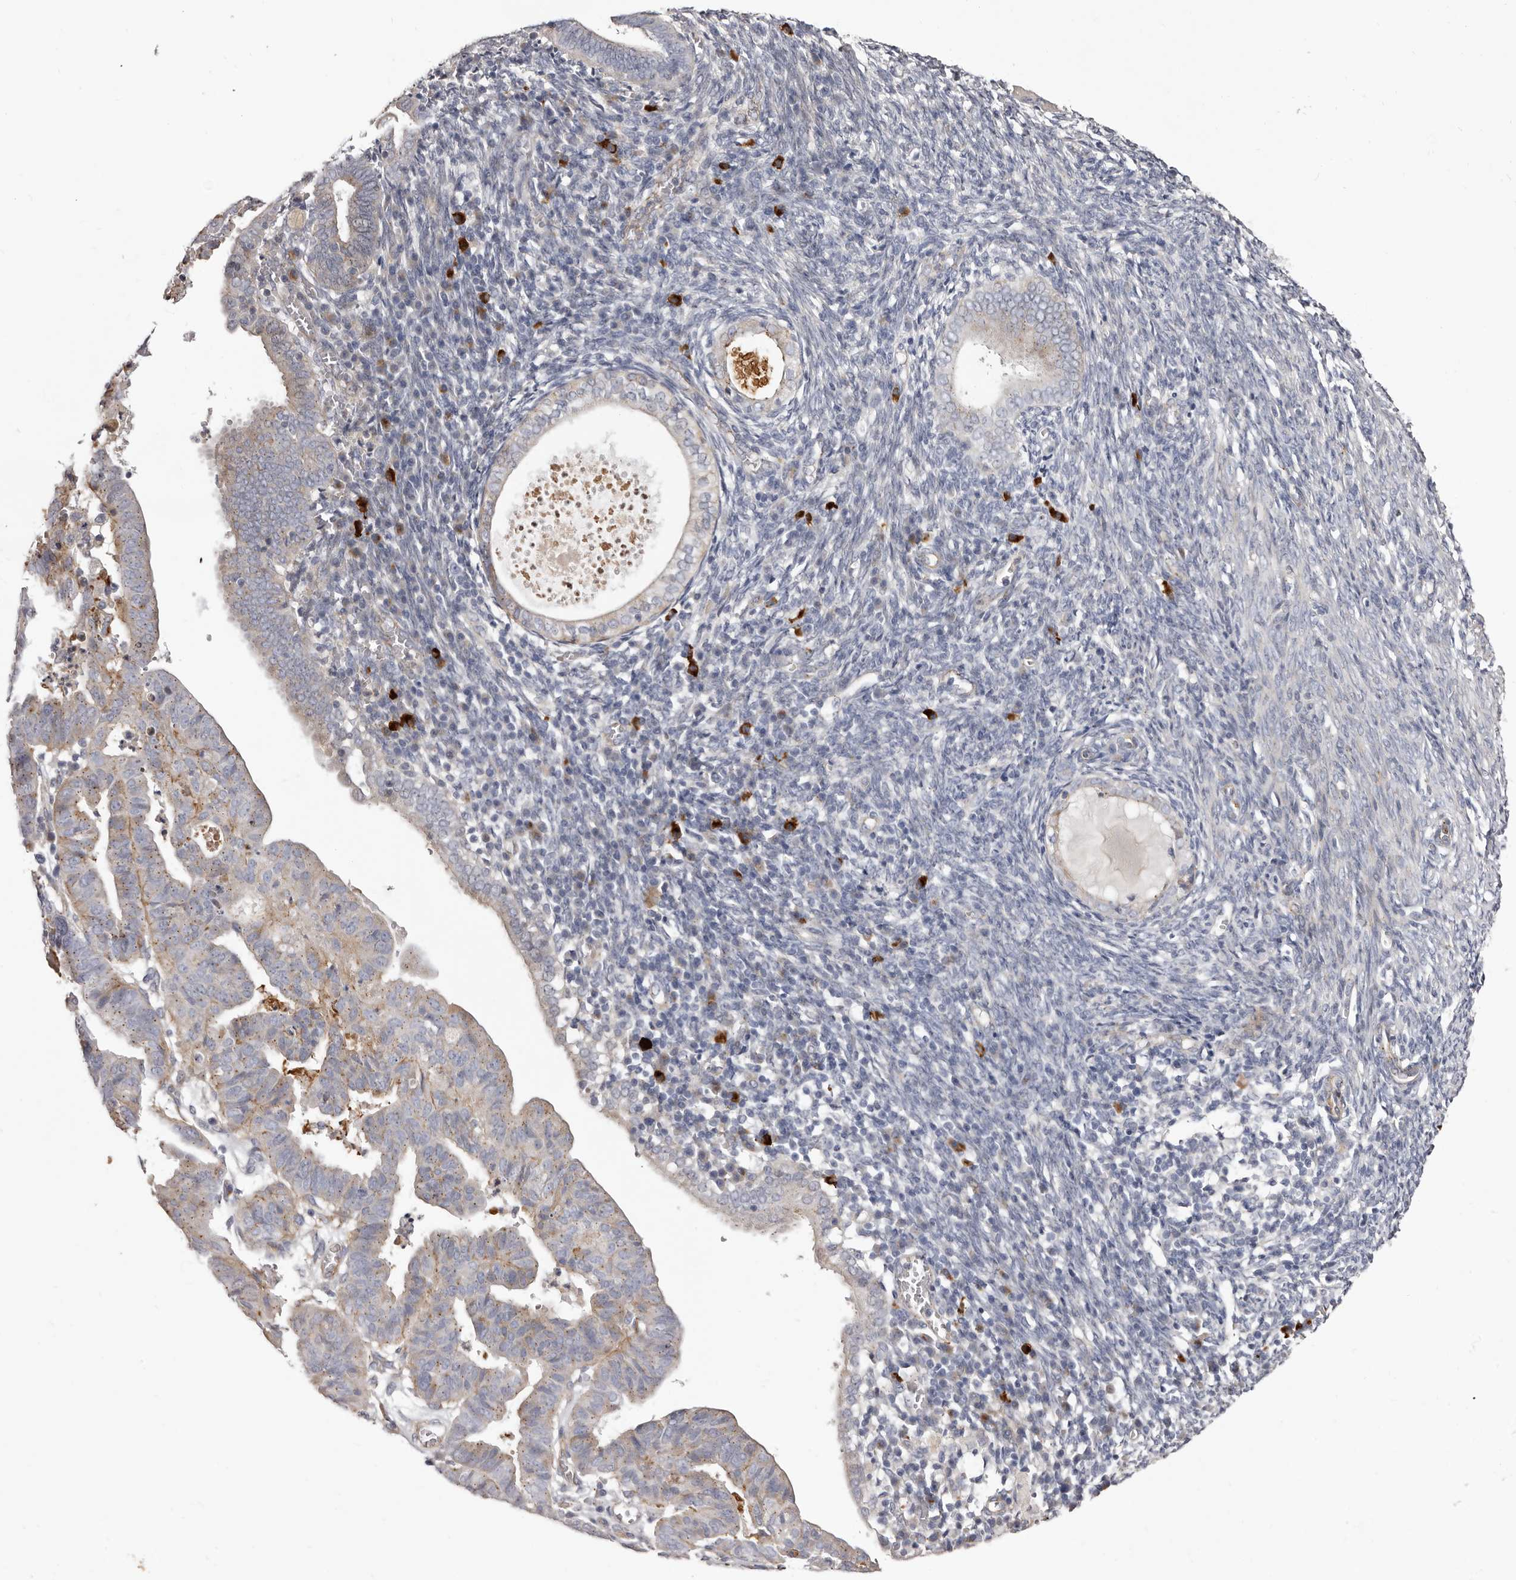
{"staining": {"intensity": "moderate", "quantity": "<25%", "location": "cytoplasmic/membranous"}, "tissue": "endometrial cancer", "cell_type": "Tumor cells", "image_type": "cancer", "snomed": [{"axis": "morphology", "description": "Adenocarcinoma, NOS"}, {"axis": "topography", "description": "Uterus"}], "caption": "Immunohistochemistry (IHC) staining of endometrial adenocarcinoma, which demonstrates low levels of moderate cytoplasmic/membranous expression in about <25% of tumor cells indicating moderate cytoplasmic/membranous protein staining. The staining was performed using DAB (3,3'-diaminobenzidine) (brown) for protein detection and nuclei were counterstained in hematoxylin (blue).", "gene": "PEG10", "patient": {"sex": "female", "age": 77}}